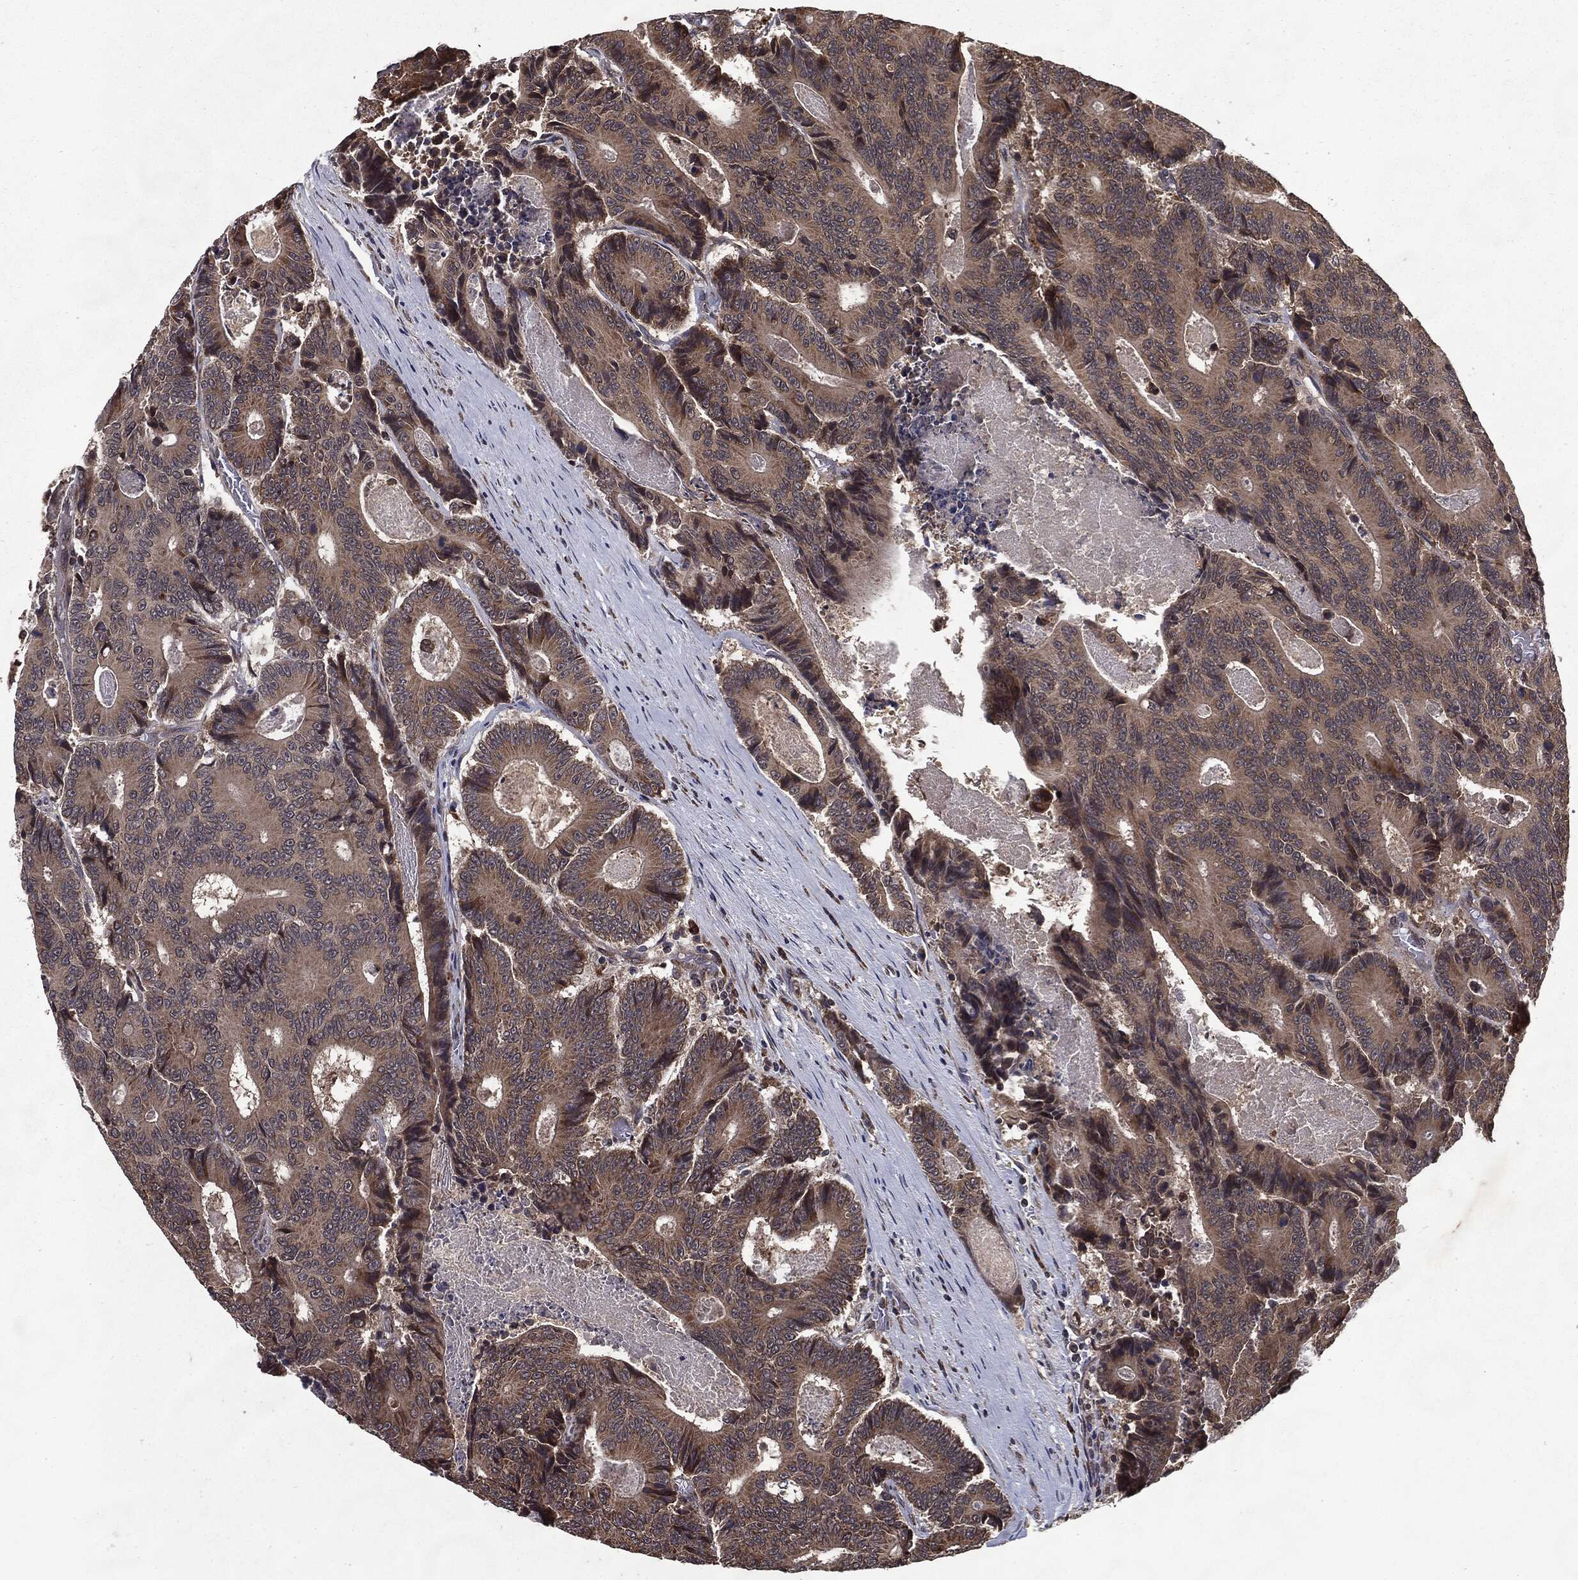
{"staining": {"intensity": "moderate", "quantity": ">75%", "location": "cytoplasmic/membranous"}, "tissue": "colorectal cancer", "cell_type": "Tumor cells", "image_type": "cancer", "snomed": [{"axis": "morphology", "description": "Adenocarcinoma, NOS"}, {"axis": "topography", "description": "Colon"}], "caption": "Immunohistochemical staining of colorectal cancer displays moderate cytoplasmic/membranous protein positivity in about >75% of tumor cells.", "gene": "HDAC5", "patient": {"sex": "male", "age": 83}}